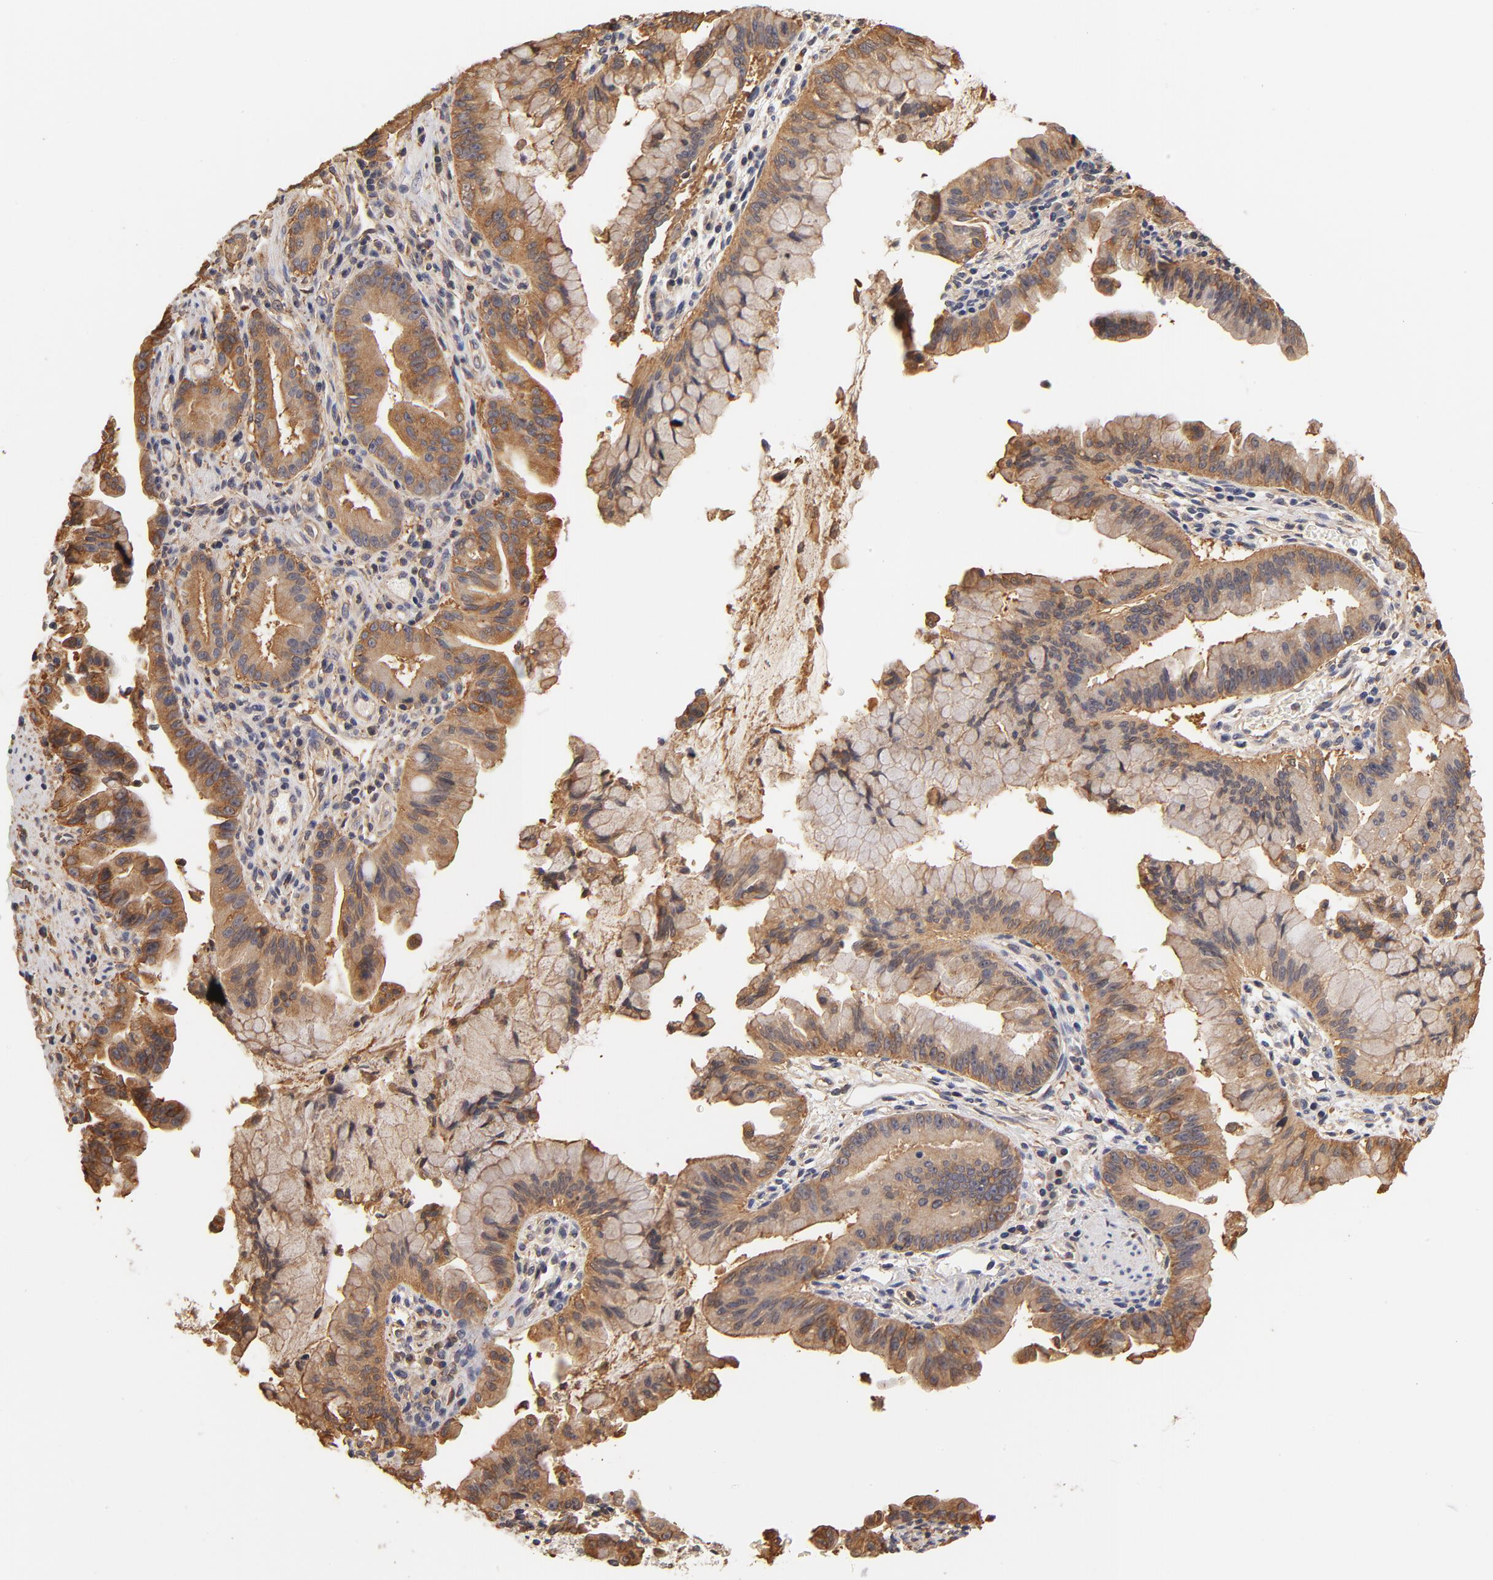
{"staining": {"intensity": "moderate", "quantity": ">75%", "location": "cytoplasmic/membranous"}, "tissue": "pancreatic cancer", "cell_type": "Tumor cells", "image_type": "cancer", "snomed": [{"axis": "morphology", "description": "Adenocarcinoma, NOS"}, {"axis": "topography", "description": "Pancreas"}], "caption": "Protein staining of adenocarcinoma (pancreatic) tissue exhibits moderate cytoplasmic/membranous expression in about >75% of tumor cells.", "gene": "FCMR", "patient": {"sex": "male", "age": 59}}